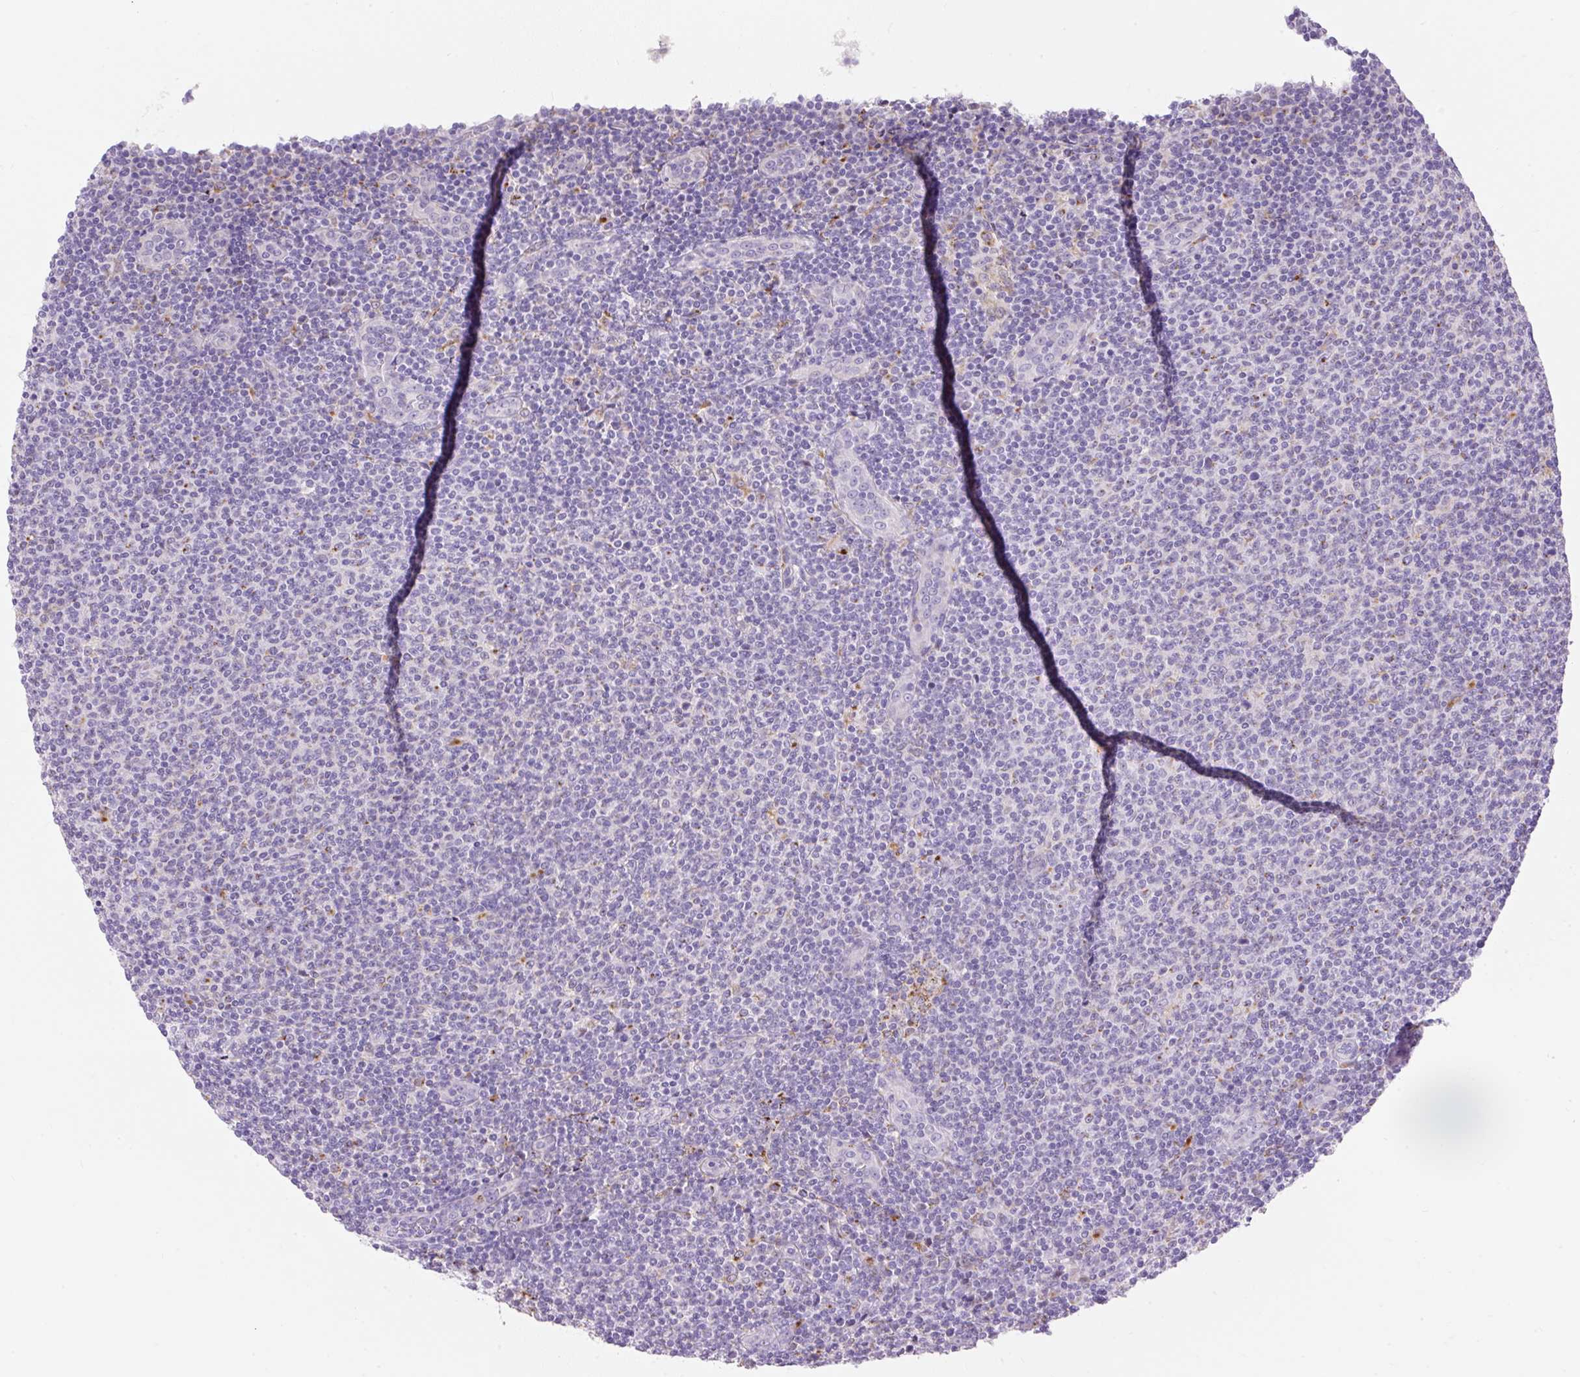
{"staining": {"intensity": "negative", "quantity": "none", "location": "none"}, "tissue": "lymphoma", "cell_type": "Tumor cells", "image_type": "cancer", "snomed": [{"axis": "morphology", "description": "Malignant lymphoma, non-Hodgkin's type, Low grade"}, {"axis": "topography", "description": "Lymph node"}], "caption": "High power microscopy photomicrograph of an IHC photomicrograph of low-grade malignant lymphoma, non-Hodgkin's type, revealing no significant positivity in tumor cells.", "gene": "TMEM150C", "patient": {"sex": "male", "age": 66}}